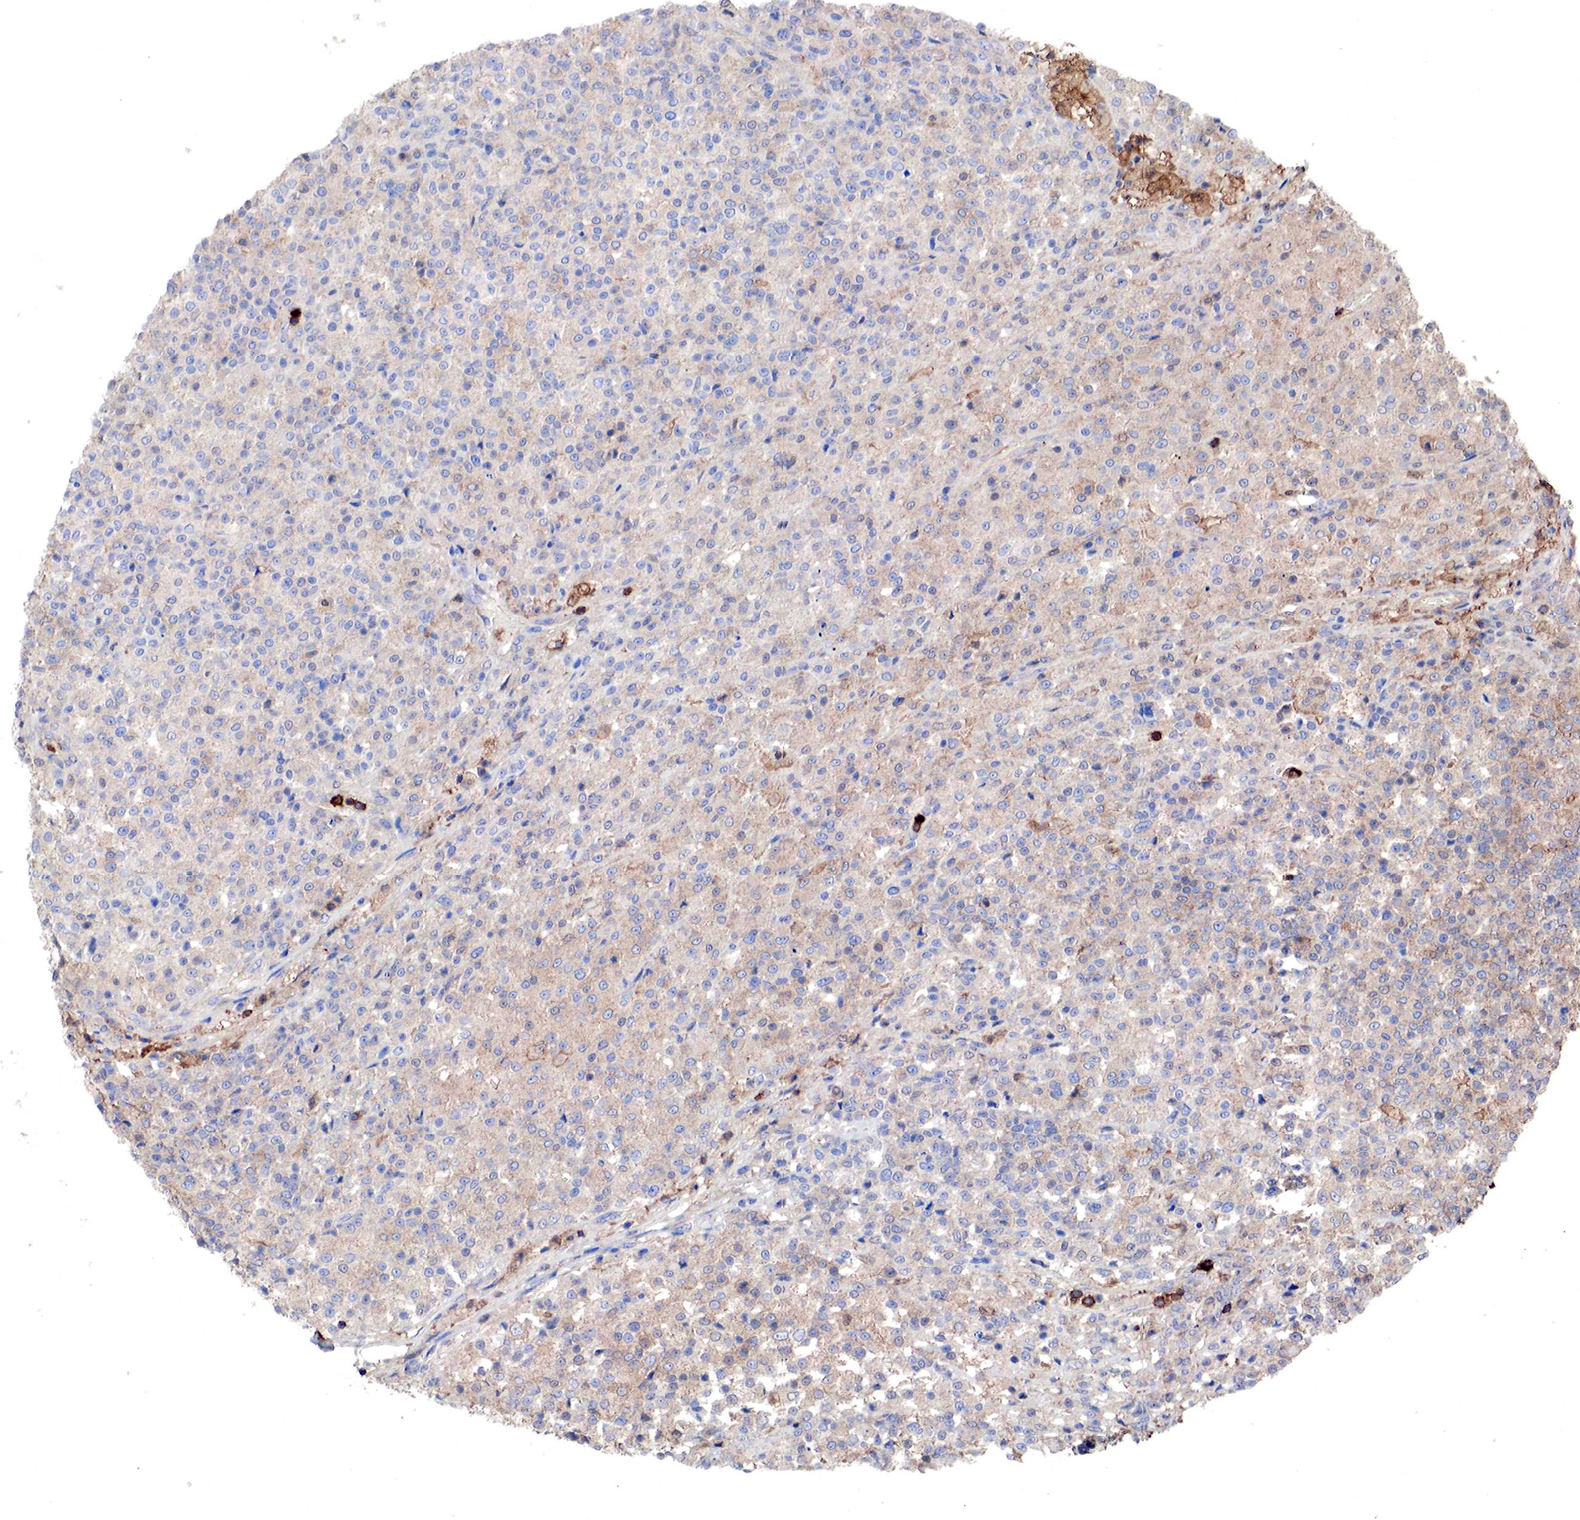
{"staining": {"intensity": "negative", "quantity": "none", "location": "none"}, "tissue": "testis cancer", "cell_type": "Tumor cells", "image_type": "cancer", "snomed": [{"axis": "morphology", "description": "Seminoma, NOS"}, {"axis": "topography", "description": "Testis"}], "caption": "A high-resolution image shows IHC staining of testis cancer, which exhibits no significant staining in tumor cells.", "gene": "G6PD", "patient": {"sex": "male", "age": 59}}